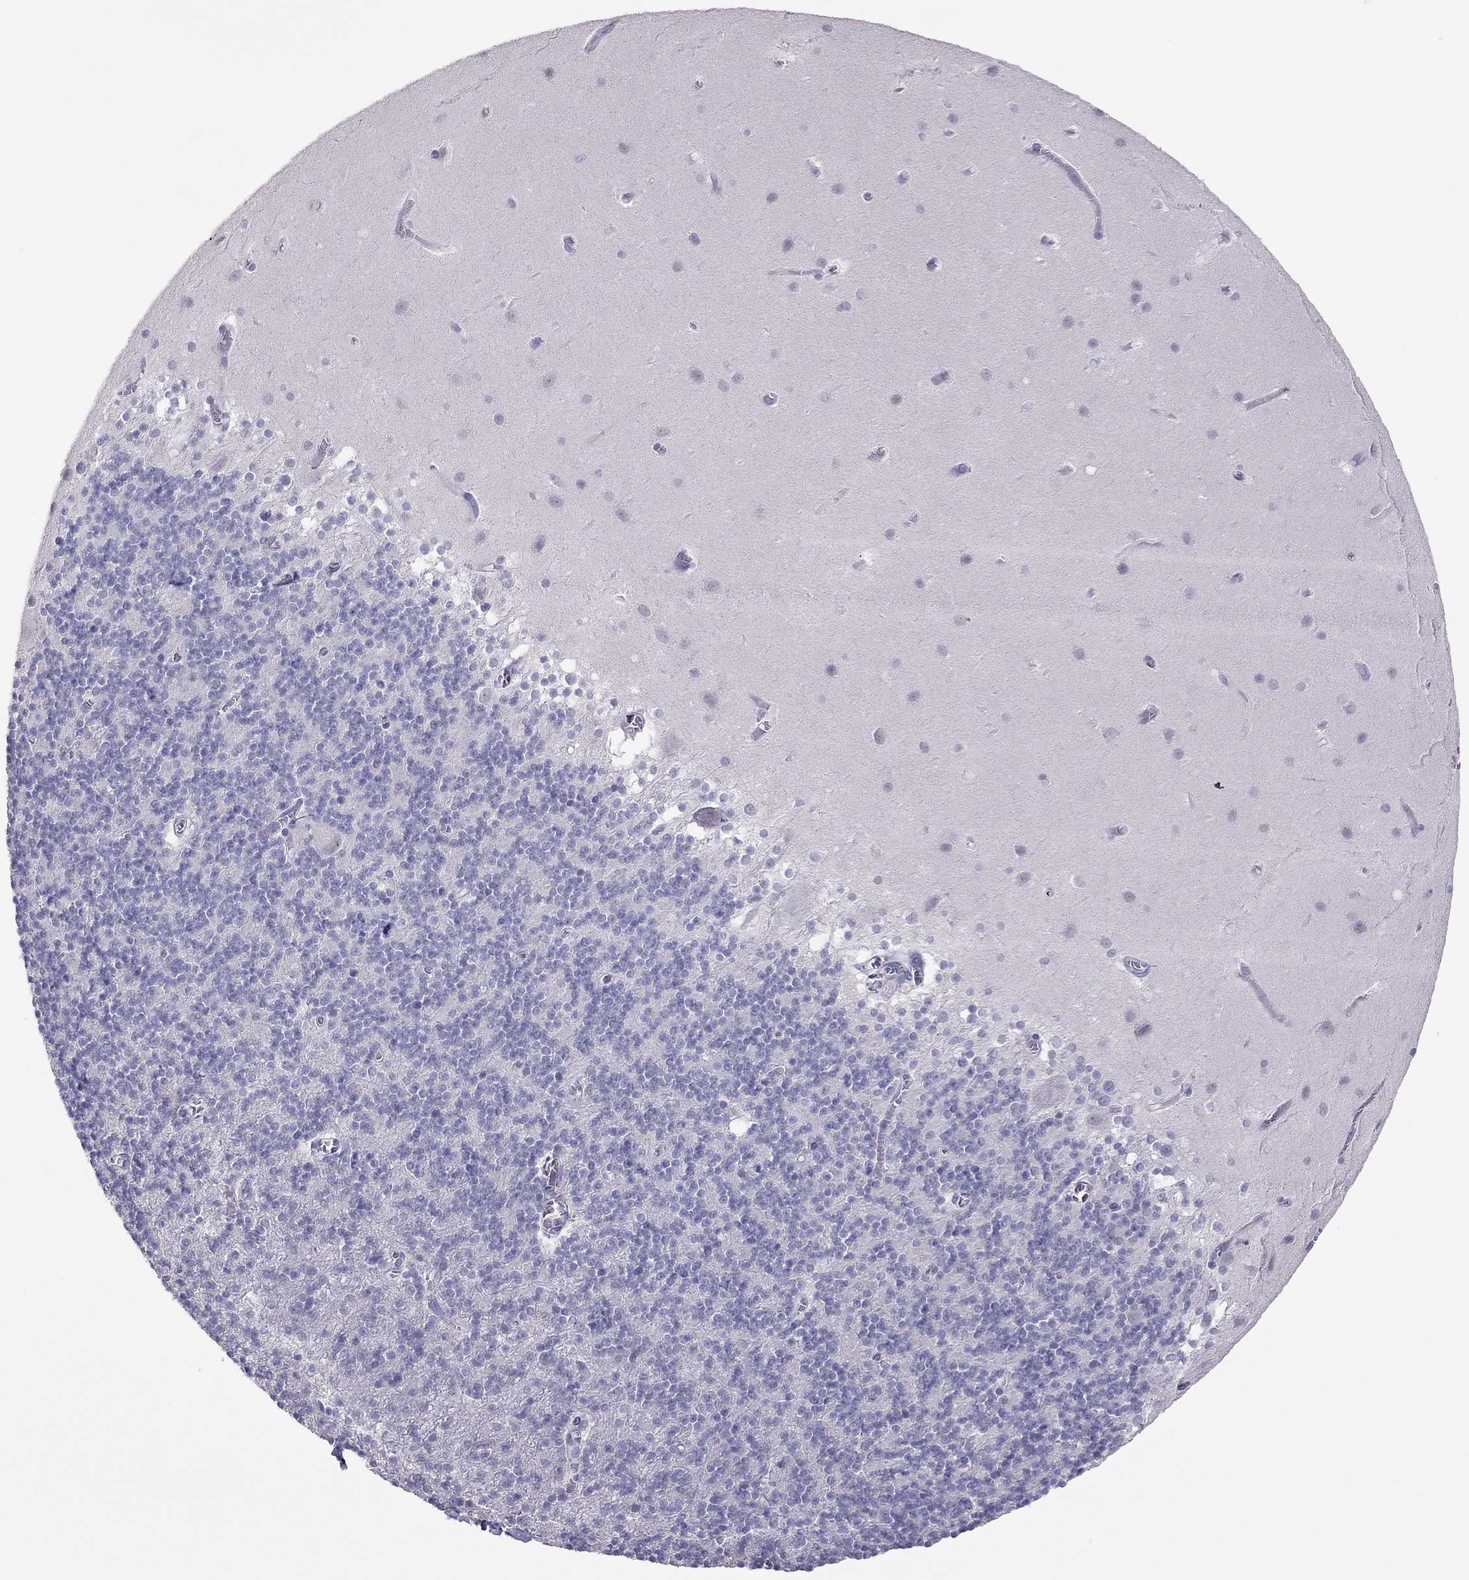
{"staining": {"intensity": "negative", "quantity": "none", "location": "none"}, "tissue": "cerebellum", "cell_type": "Cells in granular layer", "image_type": "normal", "snomed": [{"axis": "morphology", "description": "Normal tissue, NOS"}, {"axis": "topography", "description": "Cerebellum"}], "caption": "Immunohistochemical staining of benign cerebellum demonstrates no significant positivity in cells in granular layer. Brightfield microscopy of immunohistochemistry stained with DAB (brown) and hematoxylin (blue), captured at high magnification.", "gene": "PHOX2A", "patient": {"sex": "male", "age": 70}}